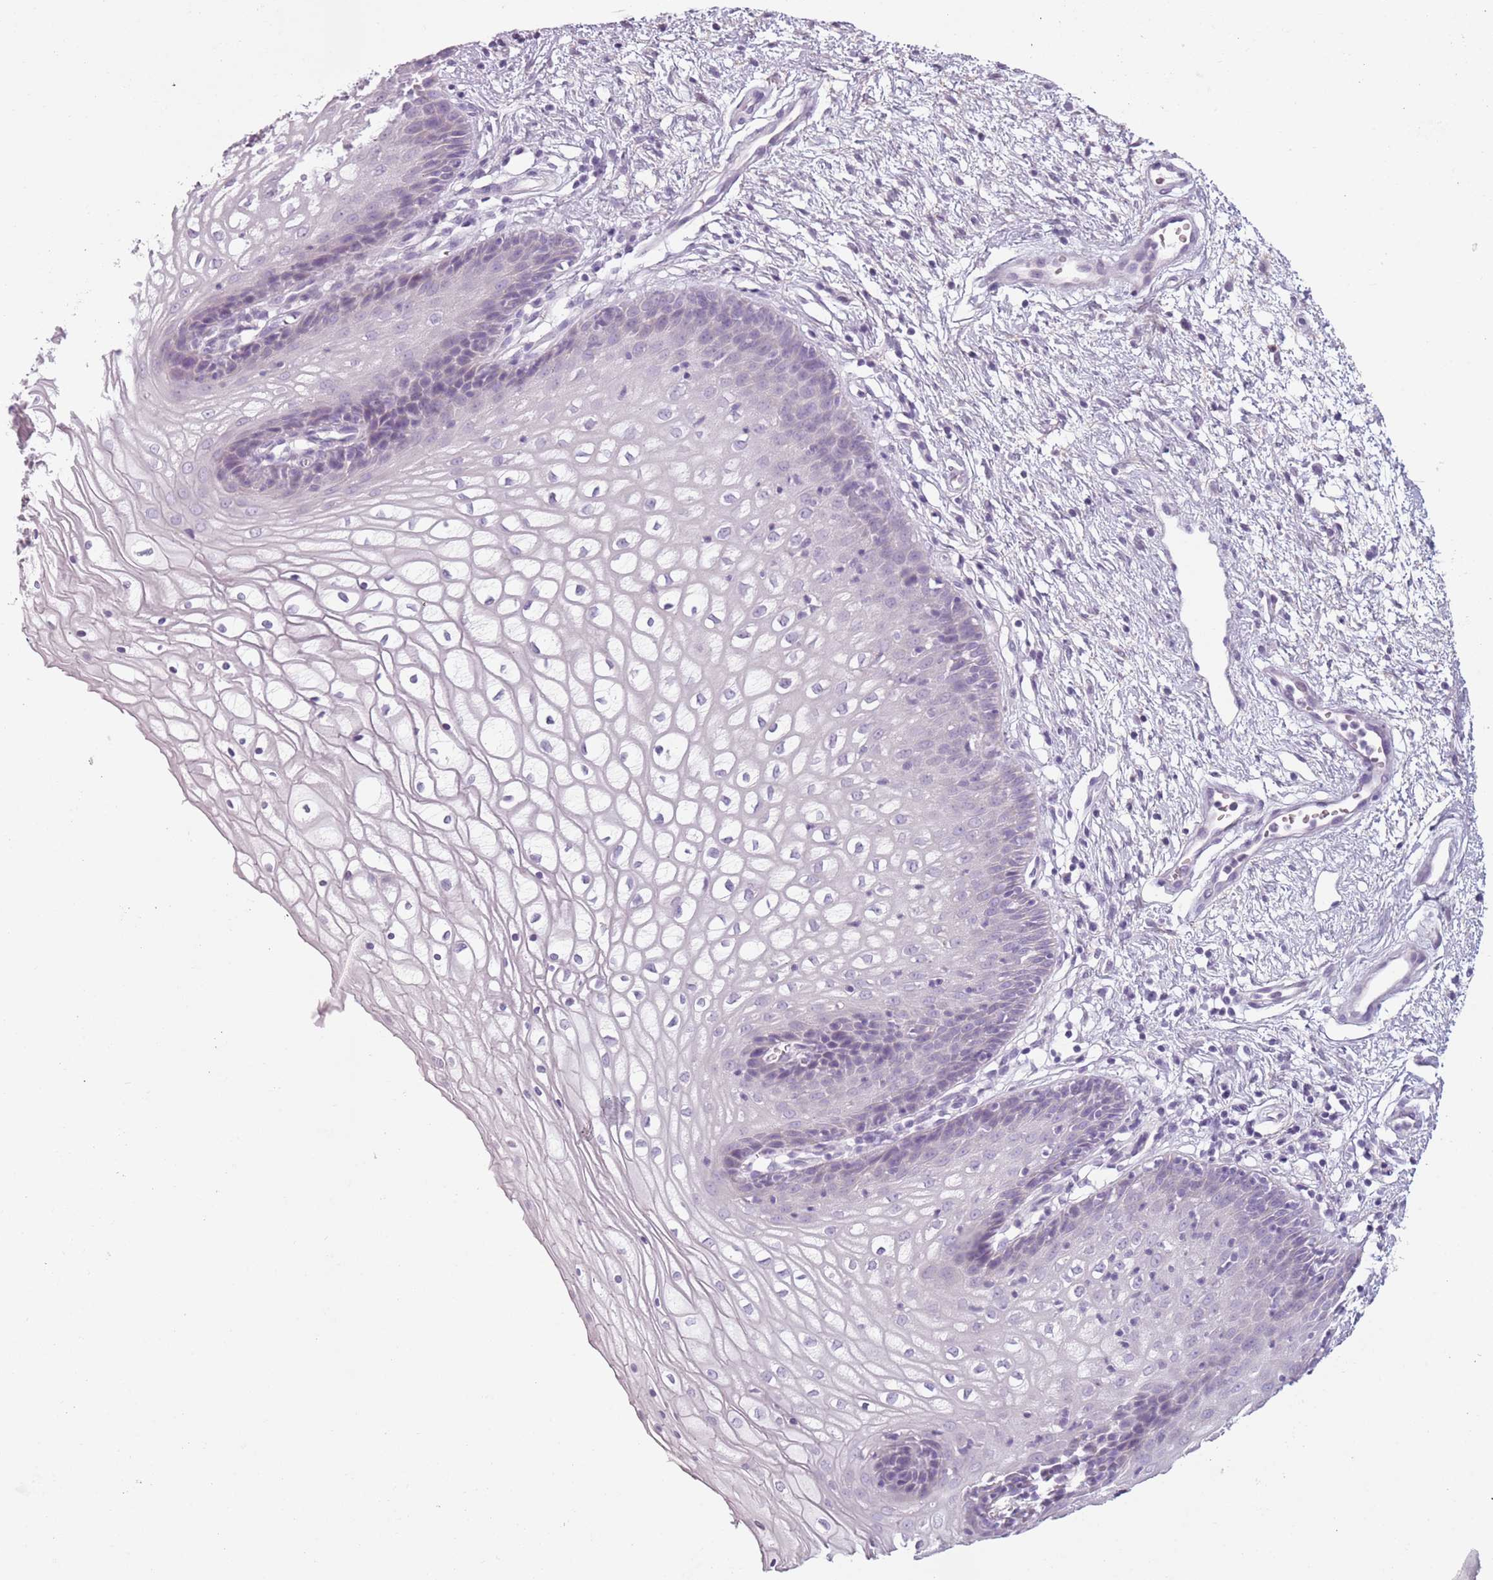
{"staining": {"intensity": "negative", "quantity": "none", "location": "none"}, "tissue": "vagina", "cell_type": "Squamous epithelial cells", "image_type": "normal", "snomed": [{"axis": "morphology", "description": "Normal tissue, NOS"}, {"axis": "topography", "description": "Vagina"}], "caption": "There is no significant positivity in squamous epithelial cells of vagina.", "gene": "MEGF8", "patient": {"sex": "female", "age": 34}}